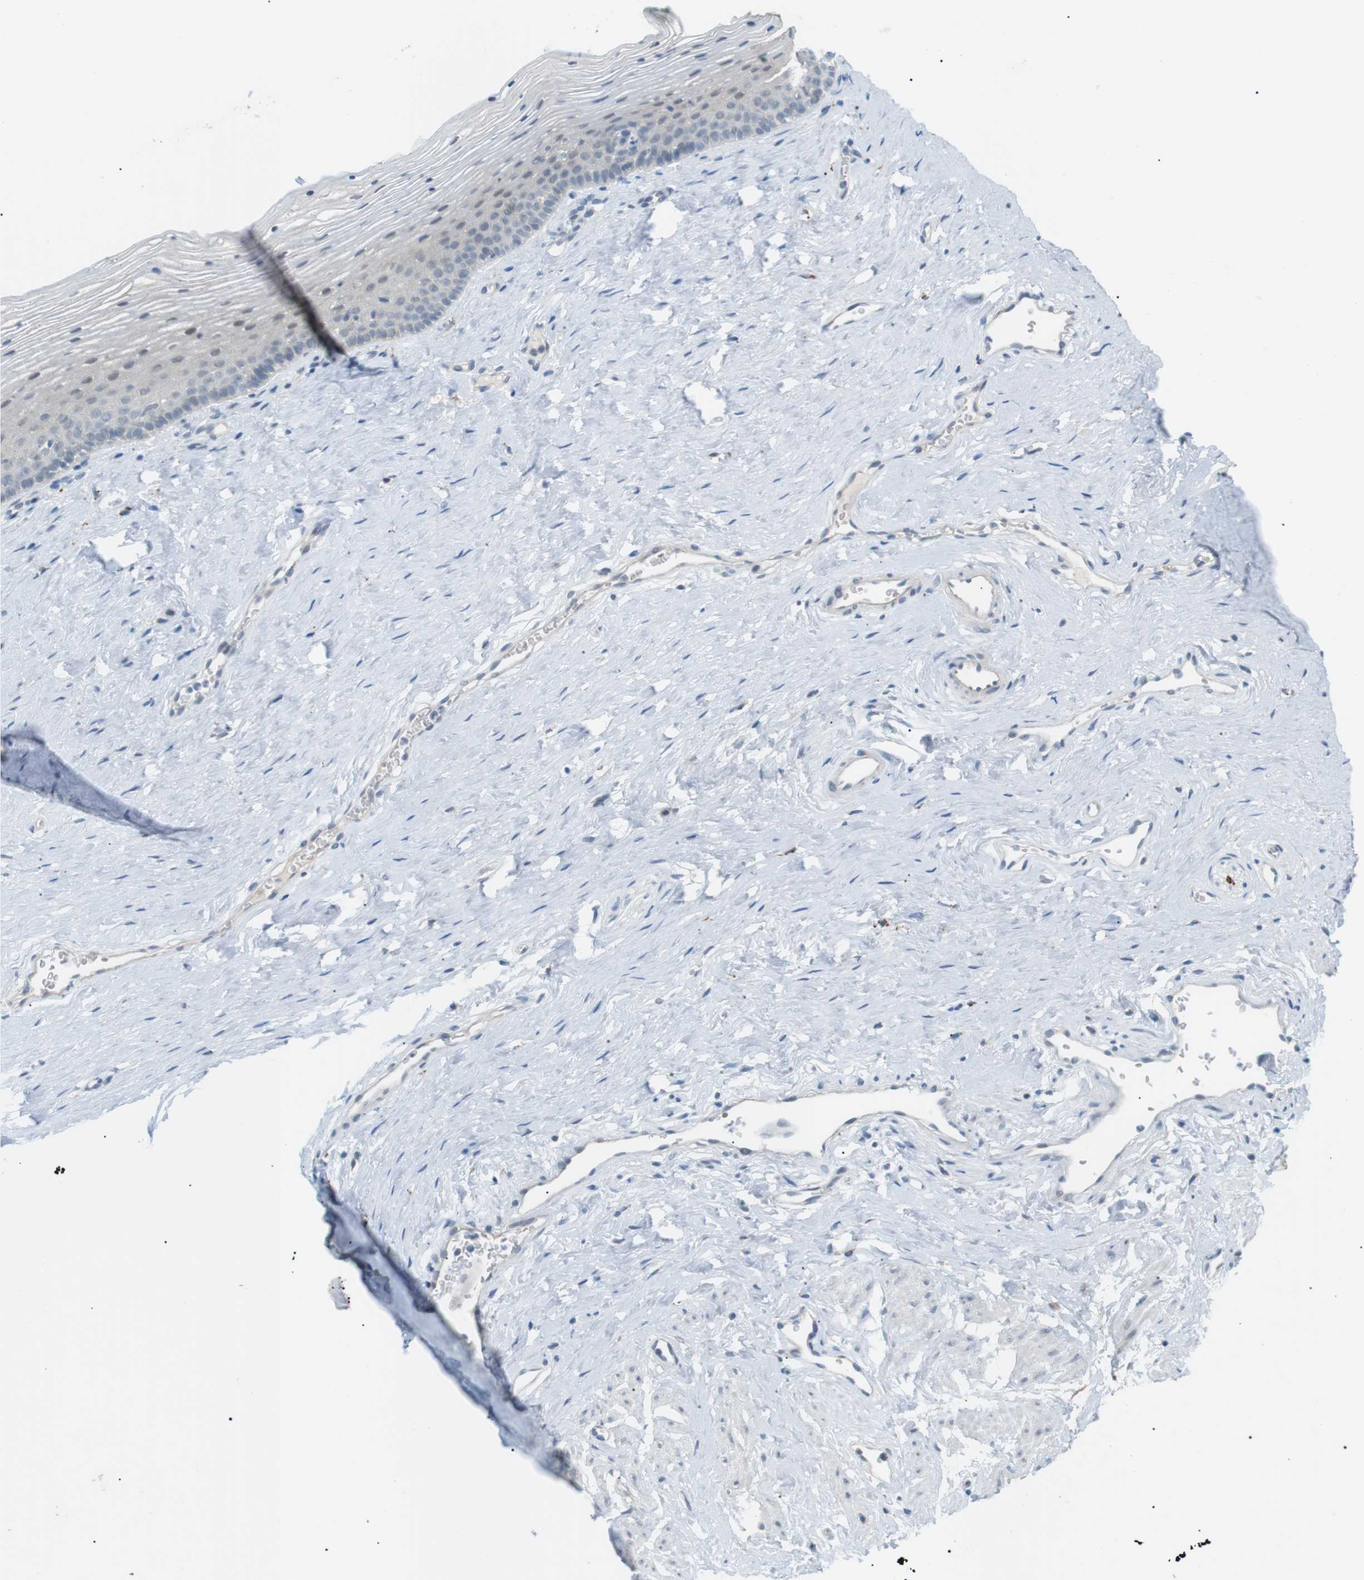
{"staining": {"intensity": "negative", "quantity": "none", "location": "none"}, "tissue": "vagina", "cell_type": "Squamous epithelial cells", "image_type": "normal", "snomed": [{"axis": "morphology", "description": "Normal tissue, NOS"}, {"axis": "topography", "description": "Vagina"}], "caption": "The histopathology image displays no significant expression in squamous epithelial cells of vagina.", "gene": "B4GALNT2", "patient": {"sex": "female", "age": 32}}